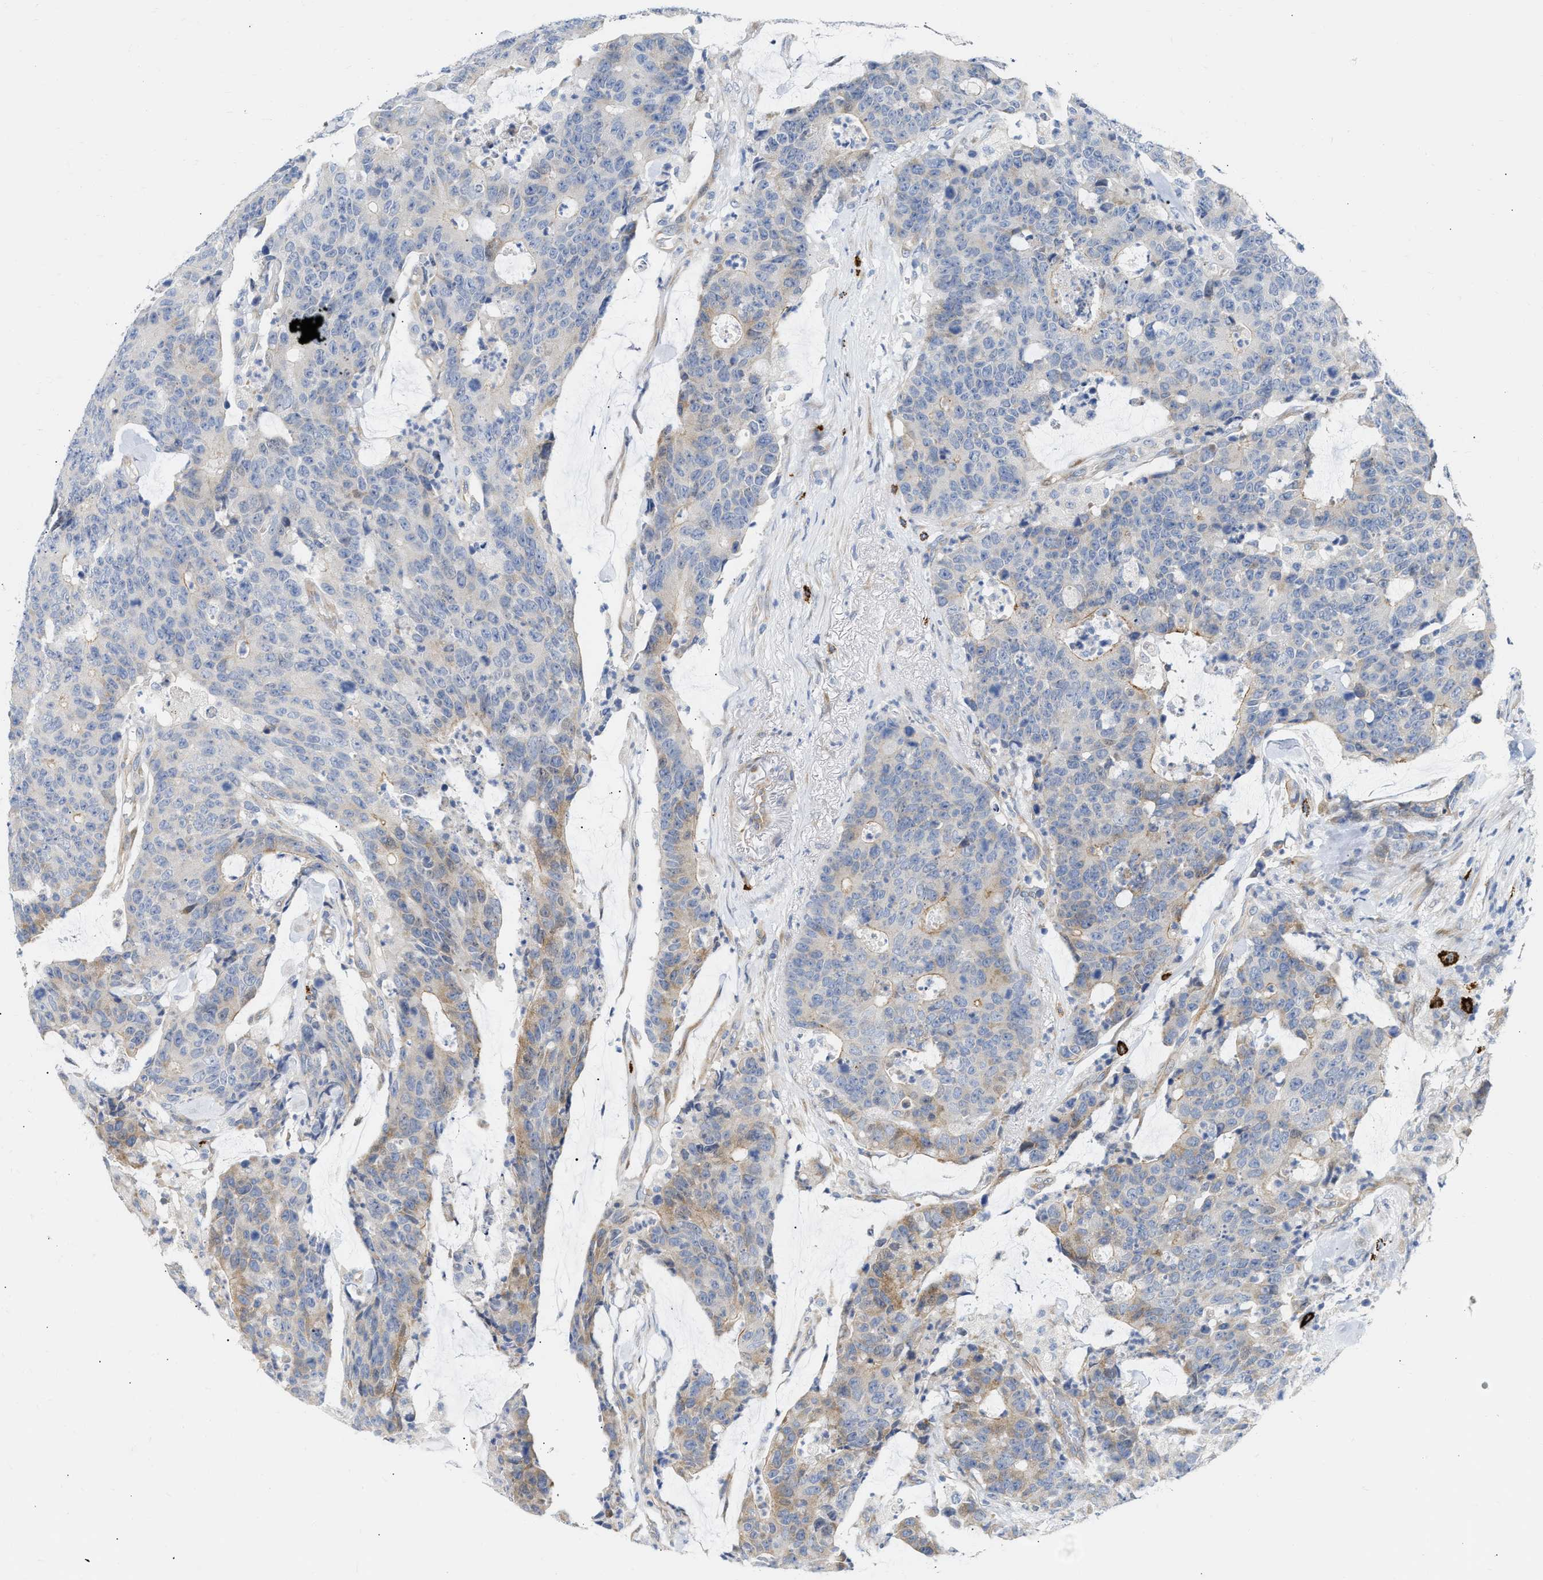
{"staining": {"intensity": "weak", "quantity": "<25%", "location": "cytoplasmic/membranous"}, "tissue": "colorectal cancer", "cell_type": "Tumor cells", "image_type": "cancer", "snomed": [{"axis": "morphology", "description": "Adenocarcinoma, NOS"}, {"axis": "topography", "description": "Colon"}], "caption": "This is an IHC micrograph of human colorectal cancer (adenocarcinoma). There is no expression in tumor cells.", "gene": "FHL1", "patient": {"sex": "female", "age": 86}}